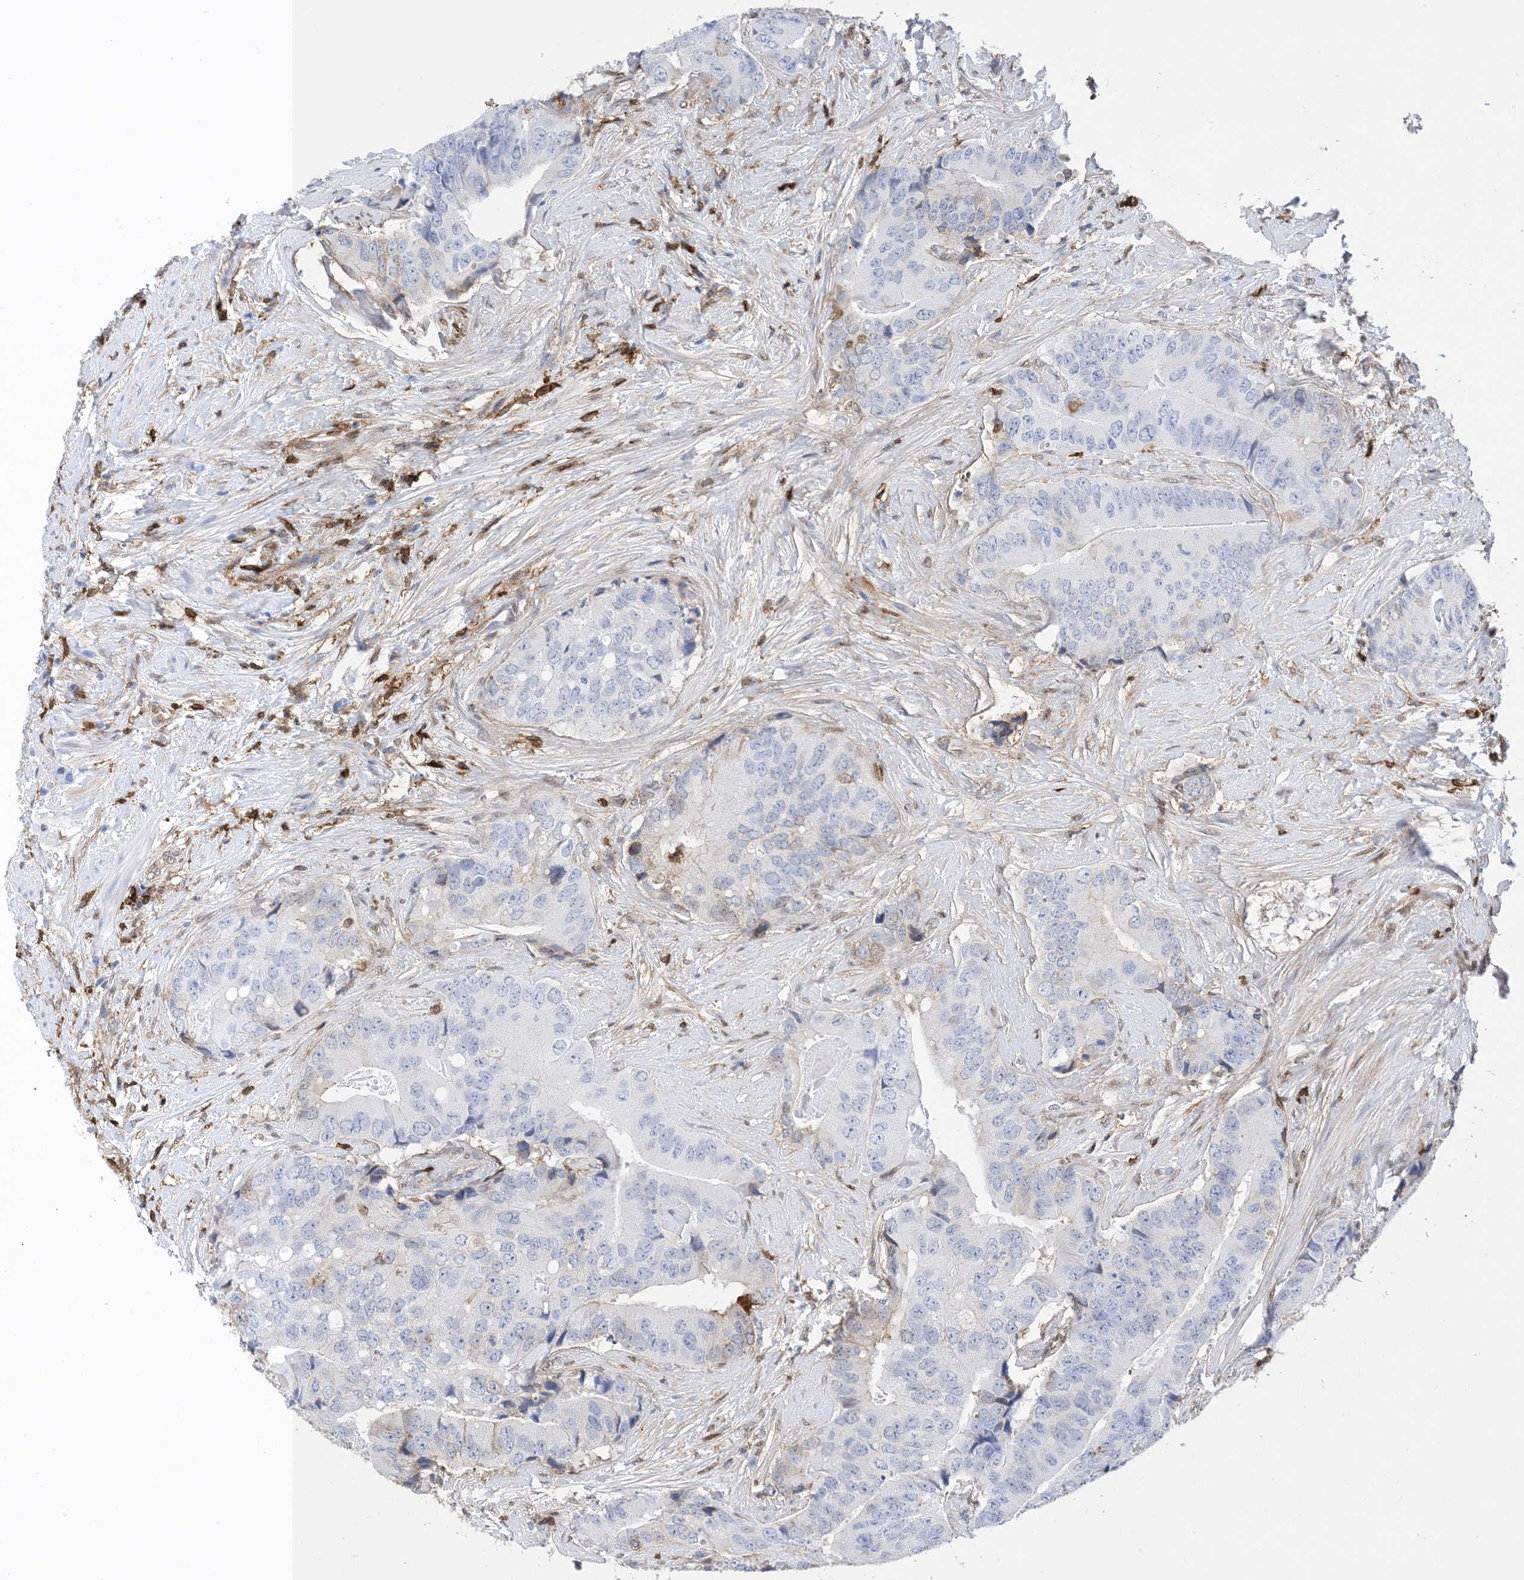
{"staining": {"intensity": "weak", "quantity": "<25%", "location": "cytoplasmic/membranous"}, "tissue": "prostate cancer", "cell_type": "Tumor cells", "image_type": "cancer", "snomed": [{"axis": "morphology", "description": "Adenocarcinoma, High grade"}, {"axis": "topography", "description": "Prostate"}], "caption": "An immunohistochemistry histopathology image of high-grade adenocarcinoma (prostate) is shown. There is no staining in tumor cells of high-grade adenocarcinoma (prostate). The staining is performed using DAB (3,3'-diaminobenzidine) brown chromogen with nuclei counter-stained in using hematoxylin.", "gene": "ANXA1", "patient": {"sex": "male", "age": 70}}